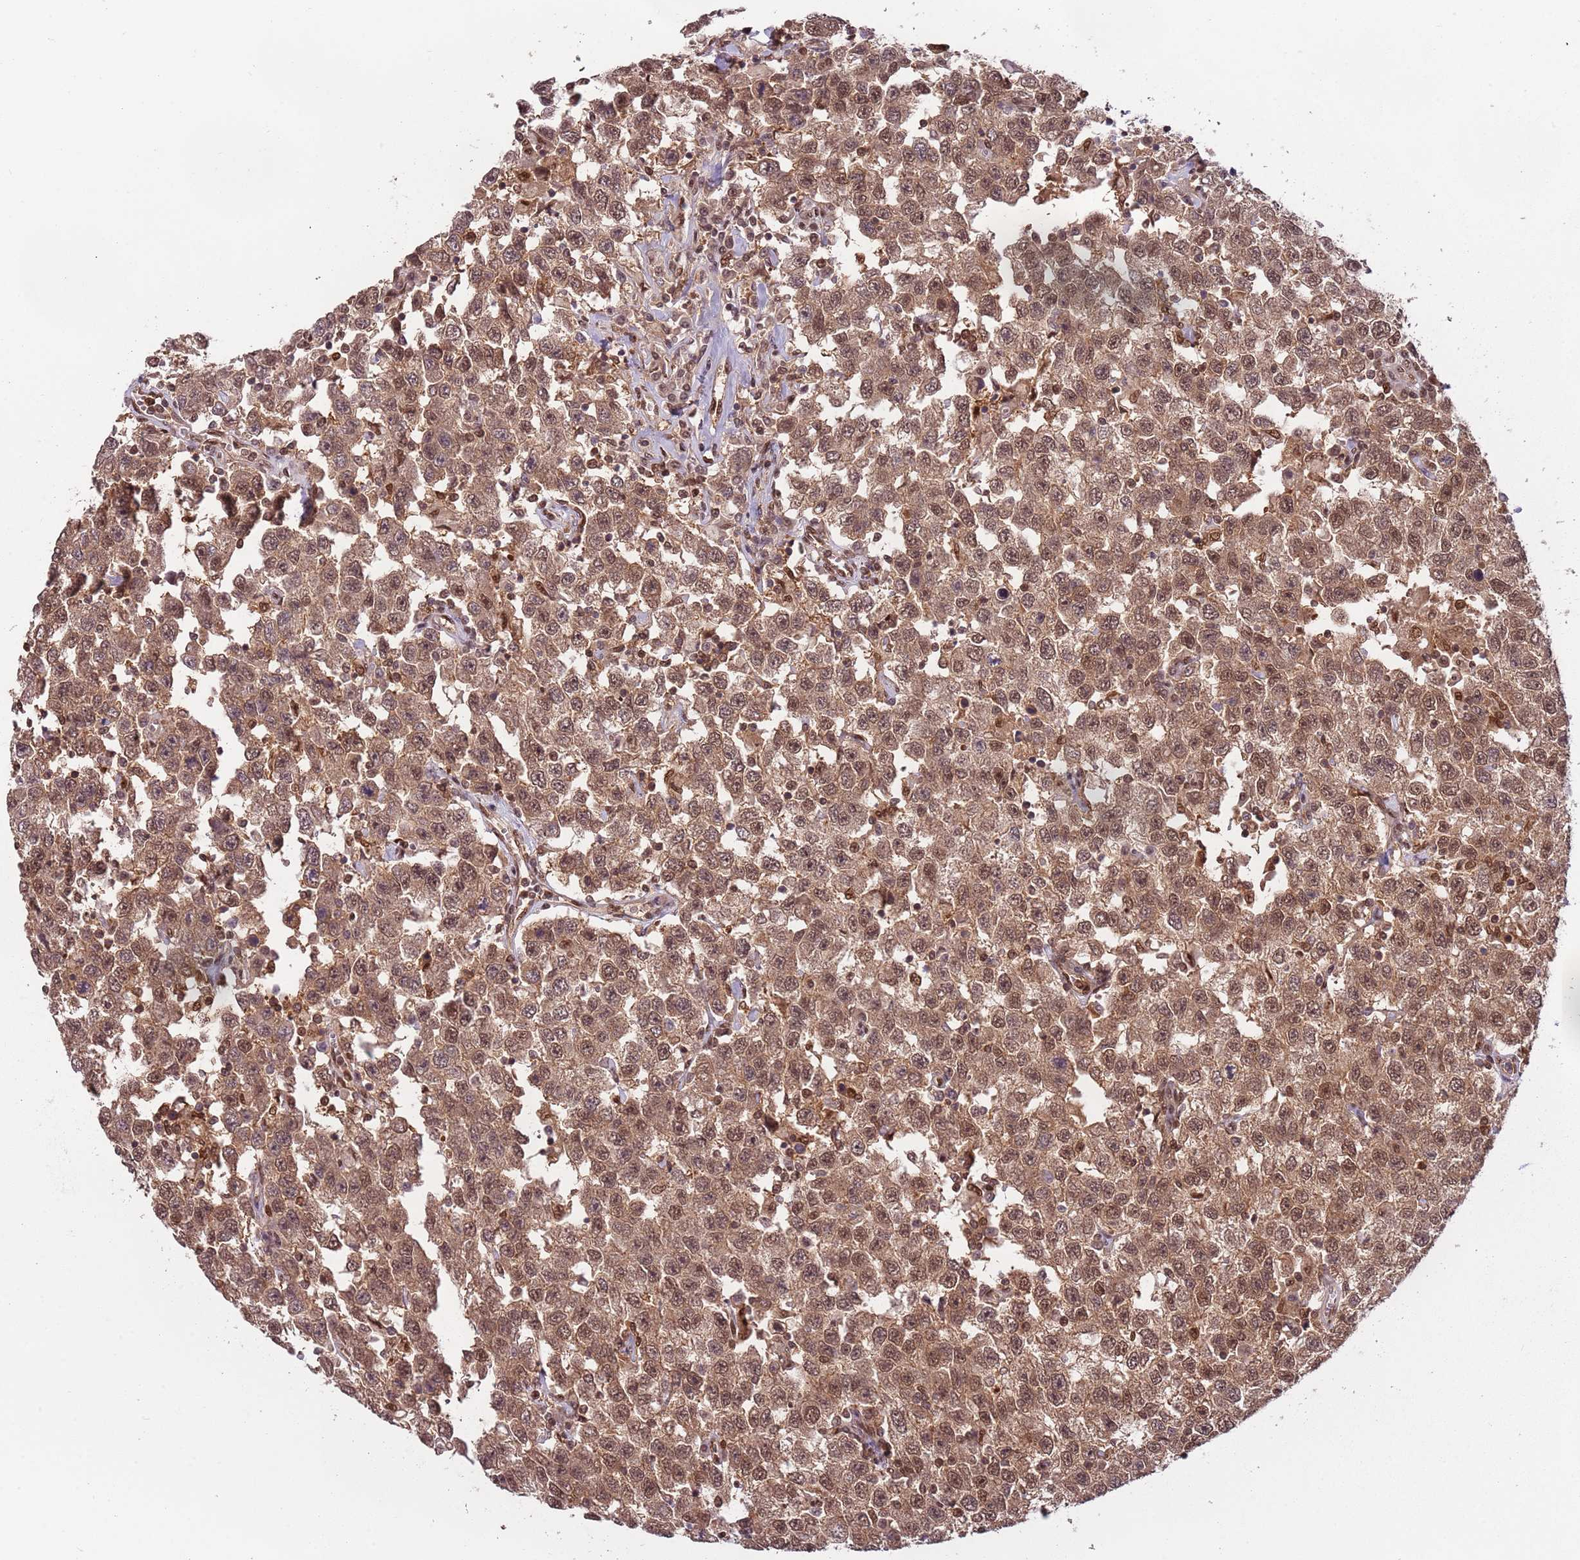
{"staining": {"intensity": "moderate", "quantity": ">75%", "location": "cytoplasmic/membranous,nuclear"}, "tissue": "testis cancer", "cell_type": "Tumor cells", "image_type": "cancer", "snomed": [{"axis": "morphology", "description": "Seminoma, NOS"}, {"axis": "topography", "description": "Testis"}], "caption": "Testis seminoma was stained to show a protein in brown. There is medium levels of moderate cytoplasmic/membranous and nuclear expression in about >75% of tumor cells.", "gene": "PGLS", "patient": {"sex": "male", "age": 41}}